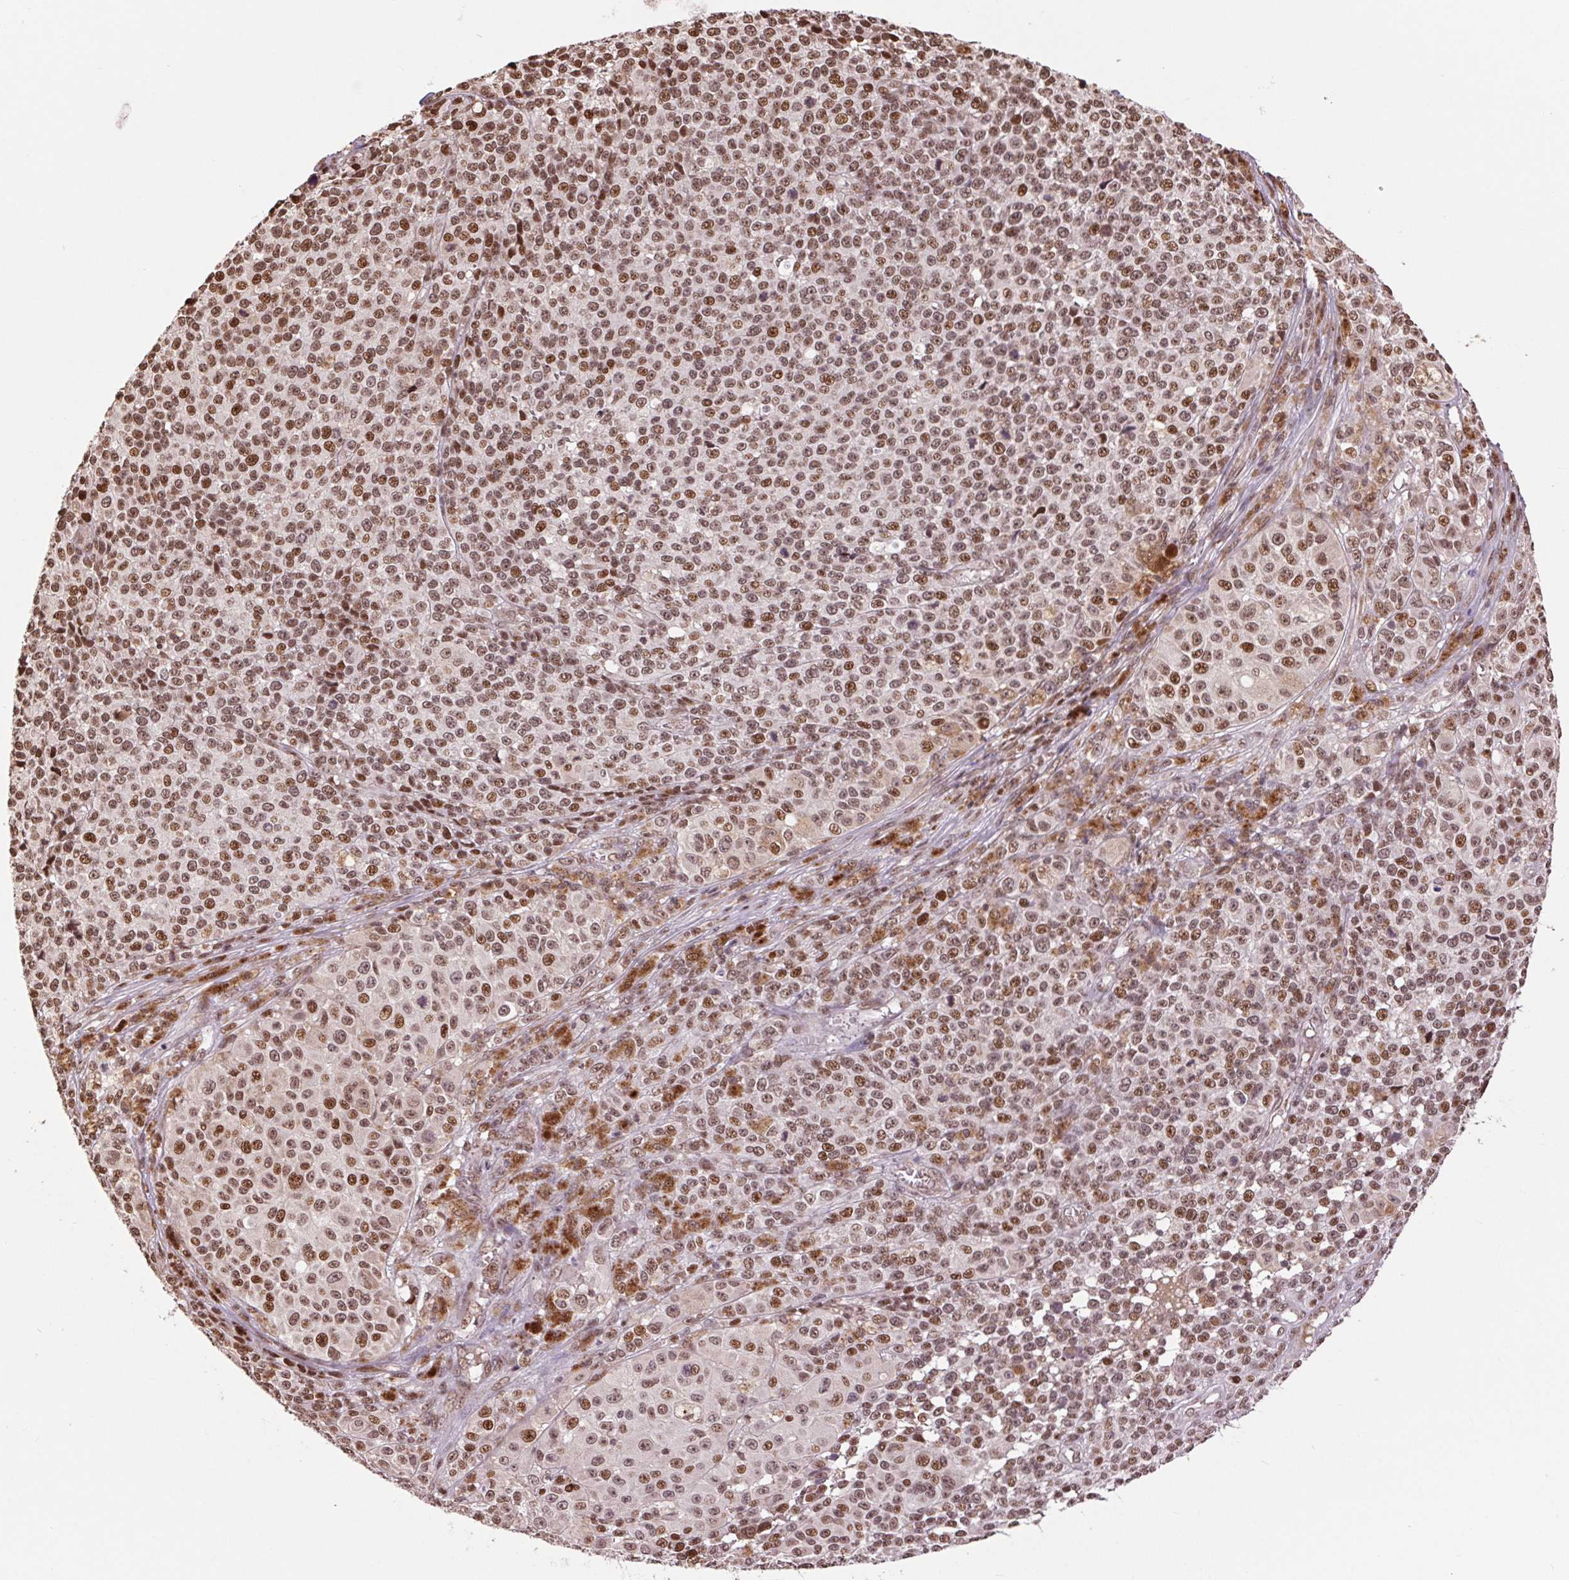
{"staining": {"intensity": "moderate", "quantity": ">75%", "location": "nuclear"}, "tissue": "melanoma", "cell_type": "Tumor cells", "image_type": "cancer", "snomed": [{"axis": "morphology", "description": "Malignant melanoma, NOS"}, {"axis": "topography", "description": "Skin"}], "caption": "IHC (DAB) staining of human melanoma shows moderate nuclear protein staining in approximately >75% of tumor cells. Using DAB (3,3'-diaminobenzidine) (brown) and hematoxylin (blue) stains, captured at high magnification using brightfield microscopy.", "gene": "RAD23A", "patient": {"sex": "female", "age": 58}}